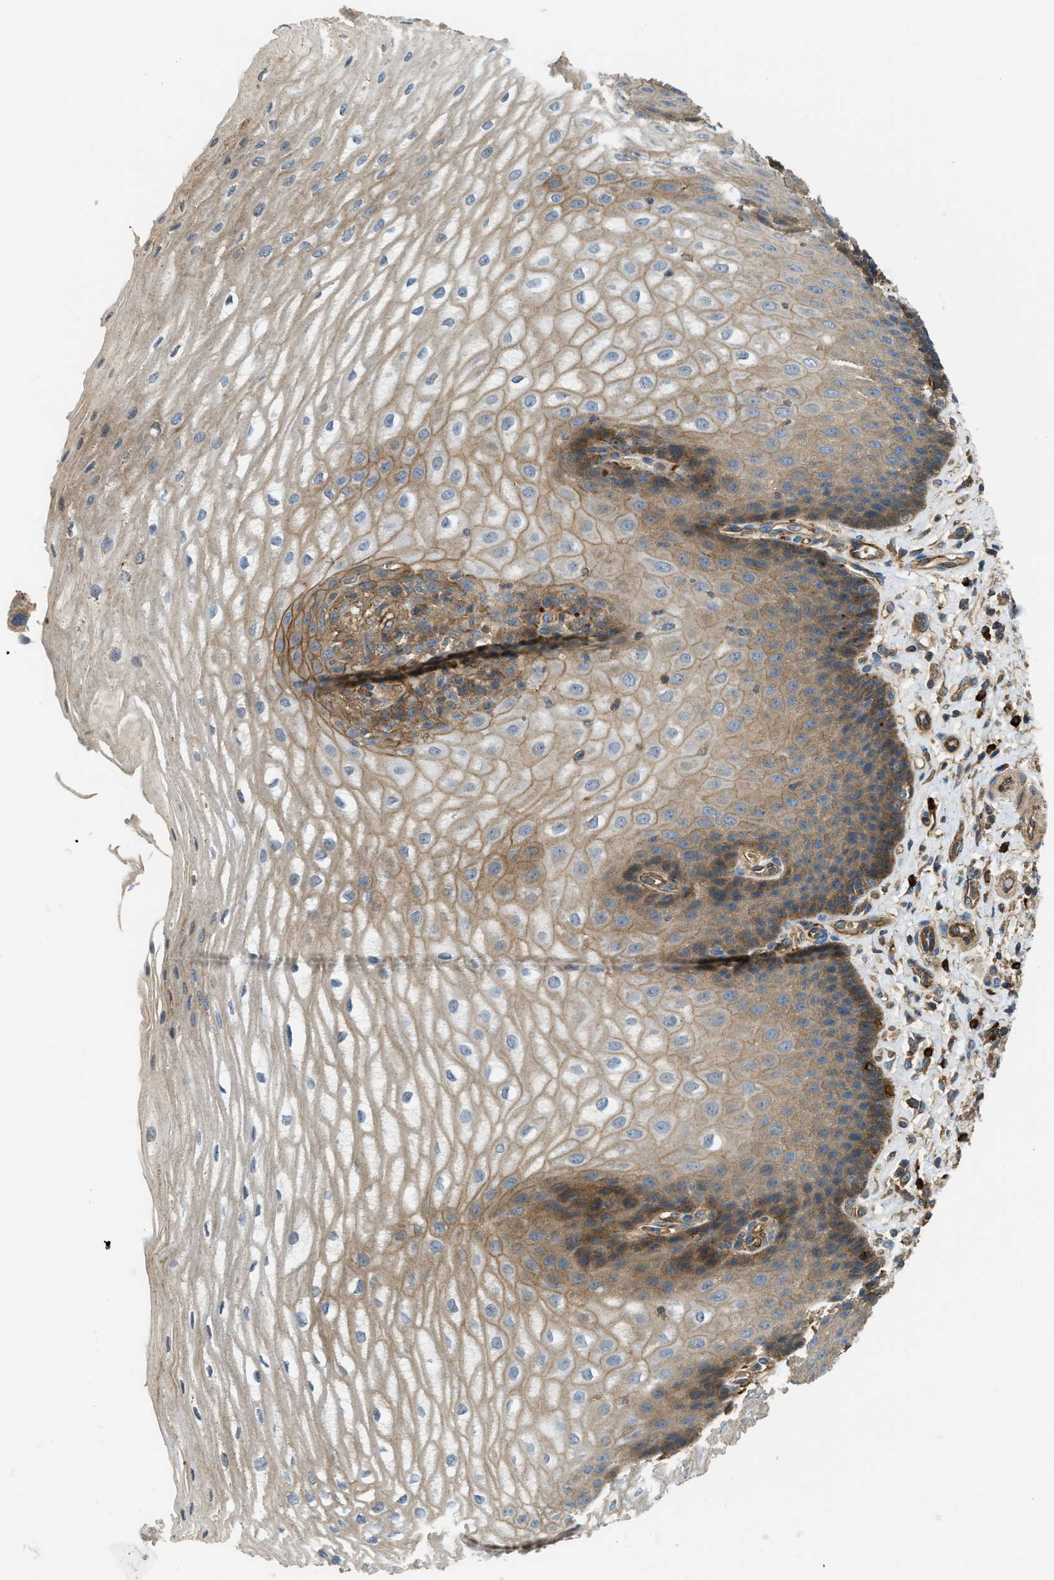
{"staining": {"intensity": "moderate", "quantity": ">75%", "location": "cytoplasmic/membranous"}, "tissue": "esophagus", "cell_type": "Squamous epithelial cells", "image_type": "normal", "snomed": [{"axis": "morphology", "description": "Normal tissue, NOS"}, {"axis": "topography", "description": "Esophagus"}], "caption": "Protein analysis of benign esophagus reveals moderate cytoplasmic/membranous positivity in about >75% of squamous epithelial cells. Ihc stains the protein of interest in brown and the nuclei are stained blue.", "gene": "BAG4", "patient": {"sex": "male", "age": 54}}